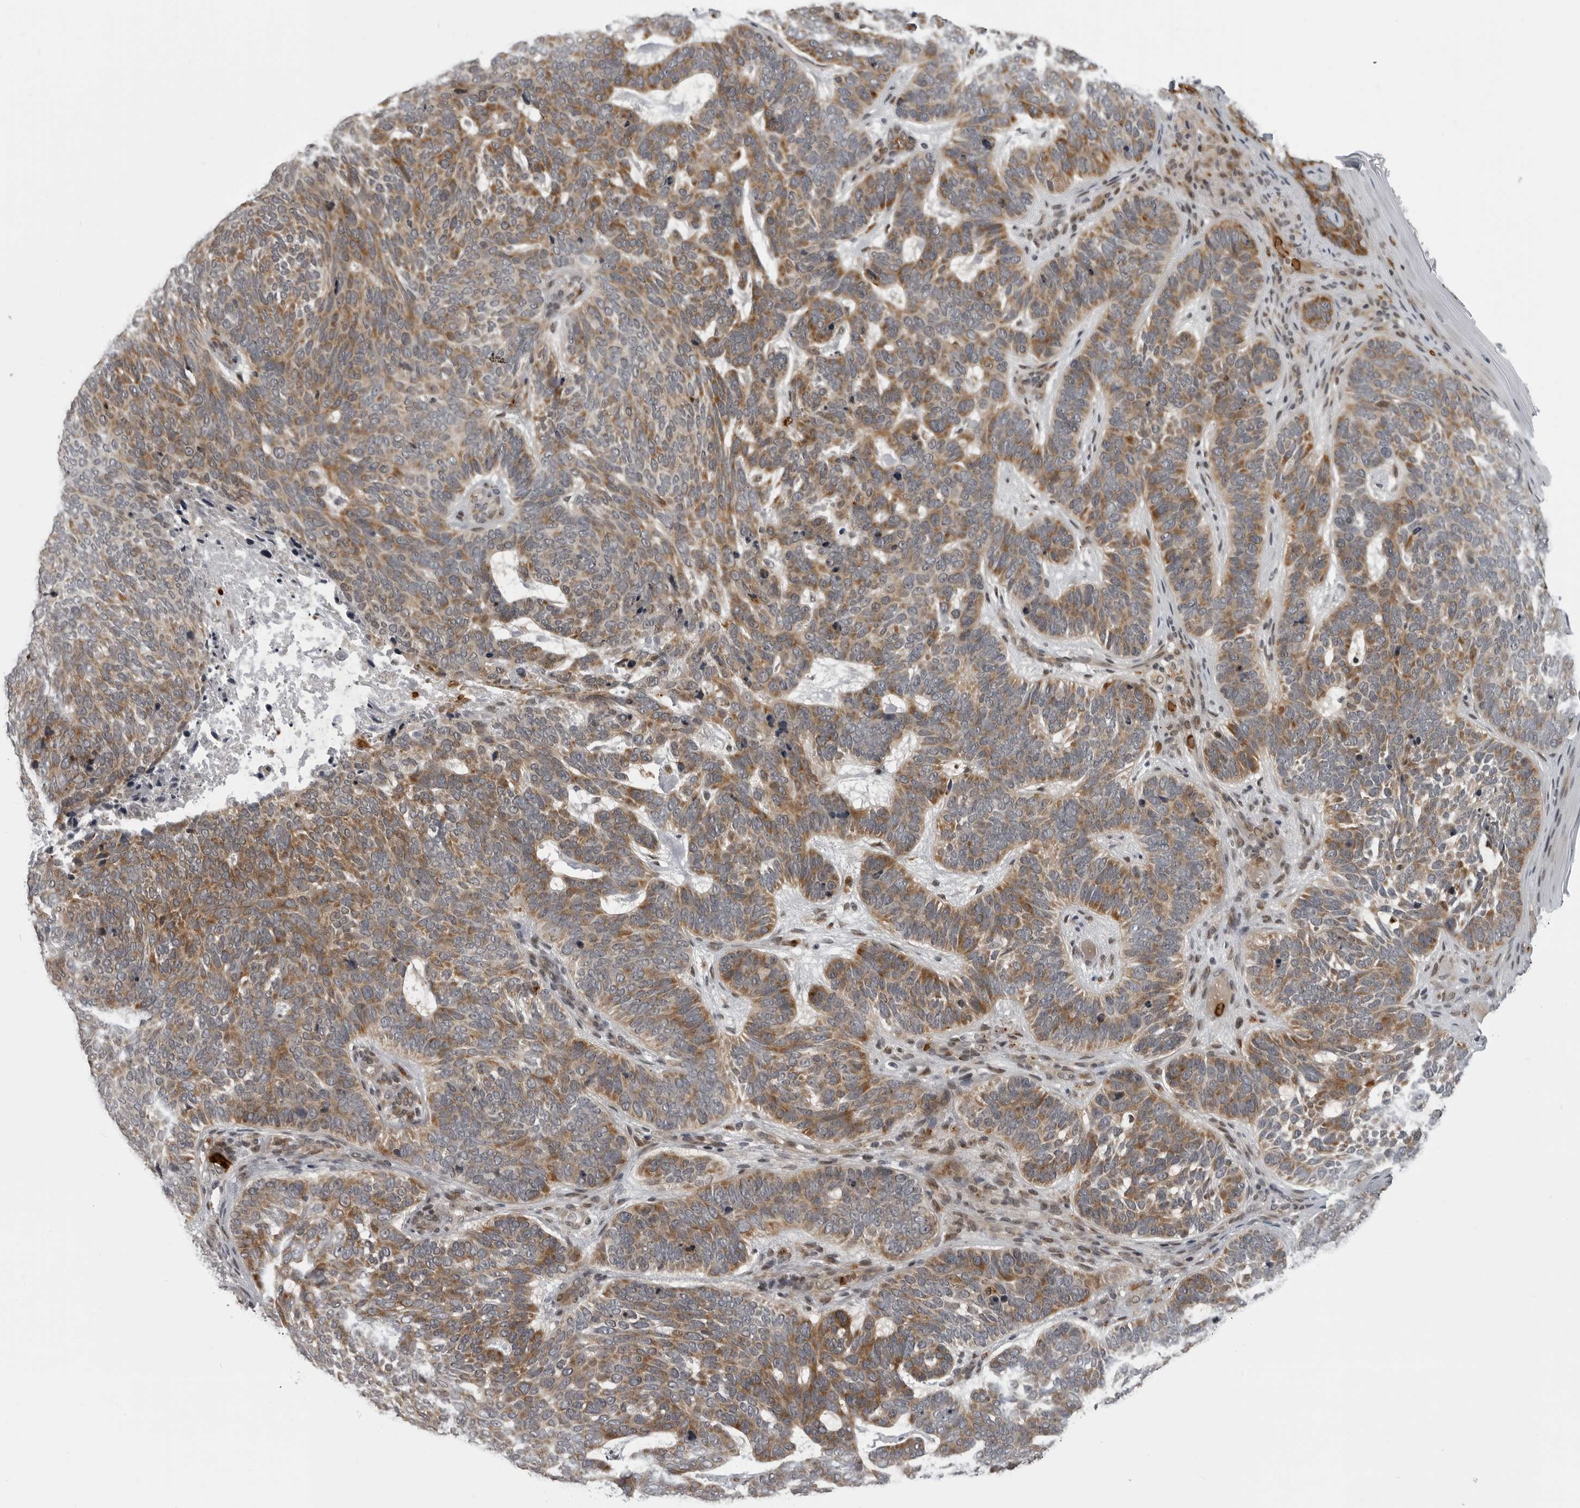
{"staining": {"intensity": "moderate", "quantity": ">75%", "location": "cytoplasmic/membranous"}, "tissue": "skin cancer", "cell_type": "Tumor cells", "image_type": "cancer", "snomed": [{"axis": "morphology", "description": "Basal cell carcinoma"}, {"axis": "topography", "description": "Skin"}], "caption": "Skin cancer (basal cell carcinoma) tissue shows moderate cytoplasmic/membranous expression in approximately >75% of tumor cells", "gene": "THOP1", "patient": {"sex": "female", "age": 85}}